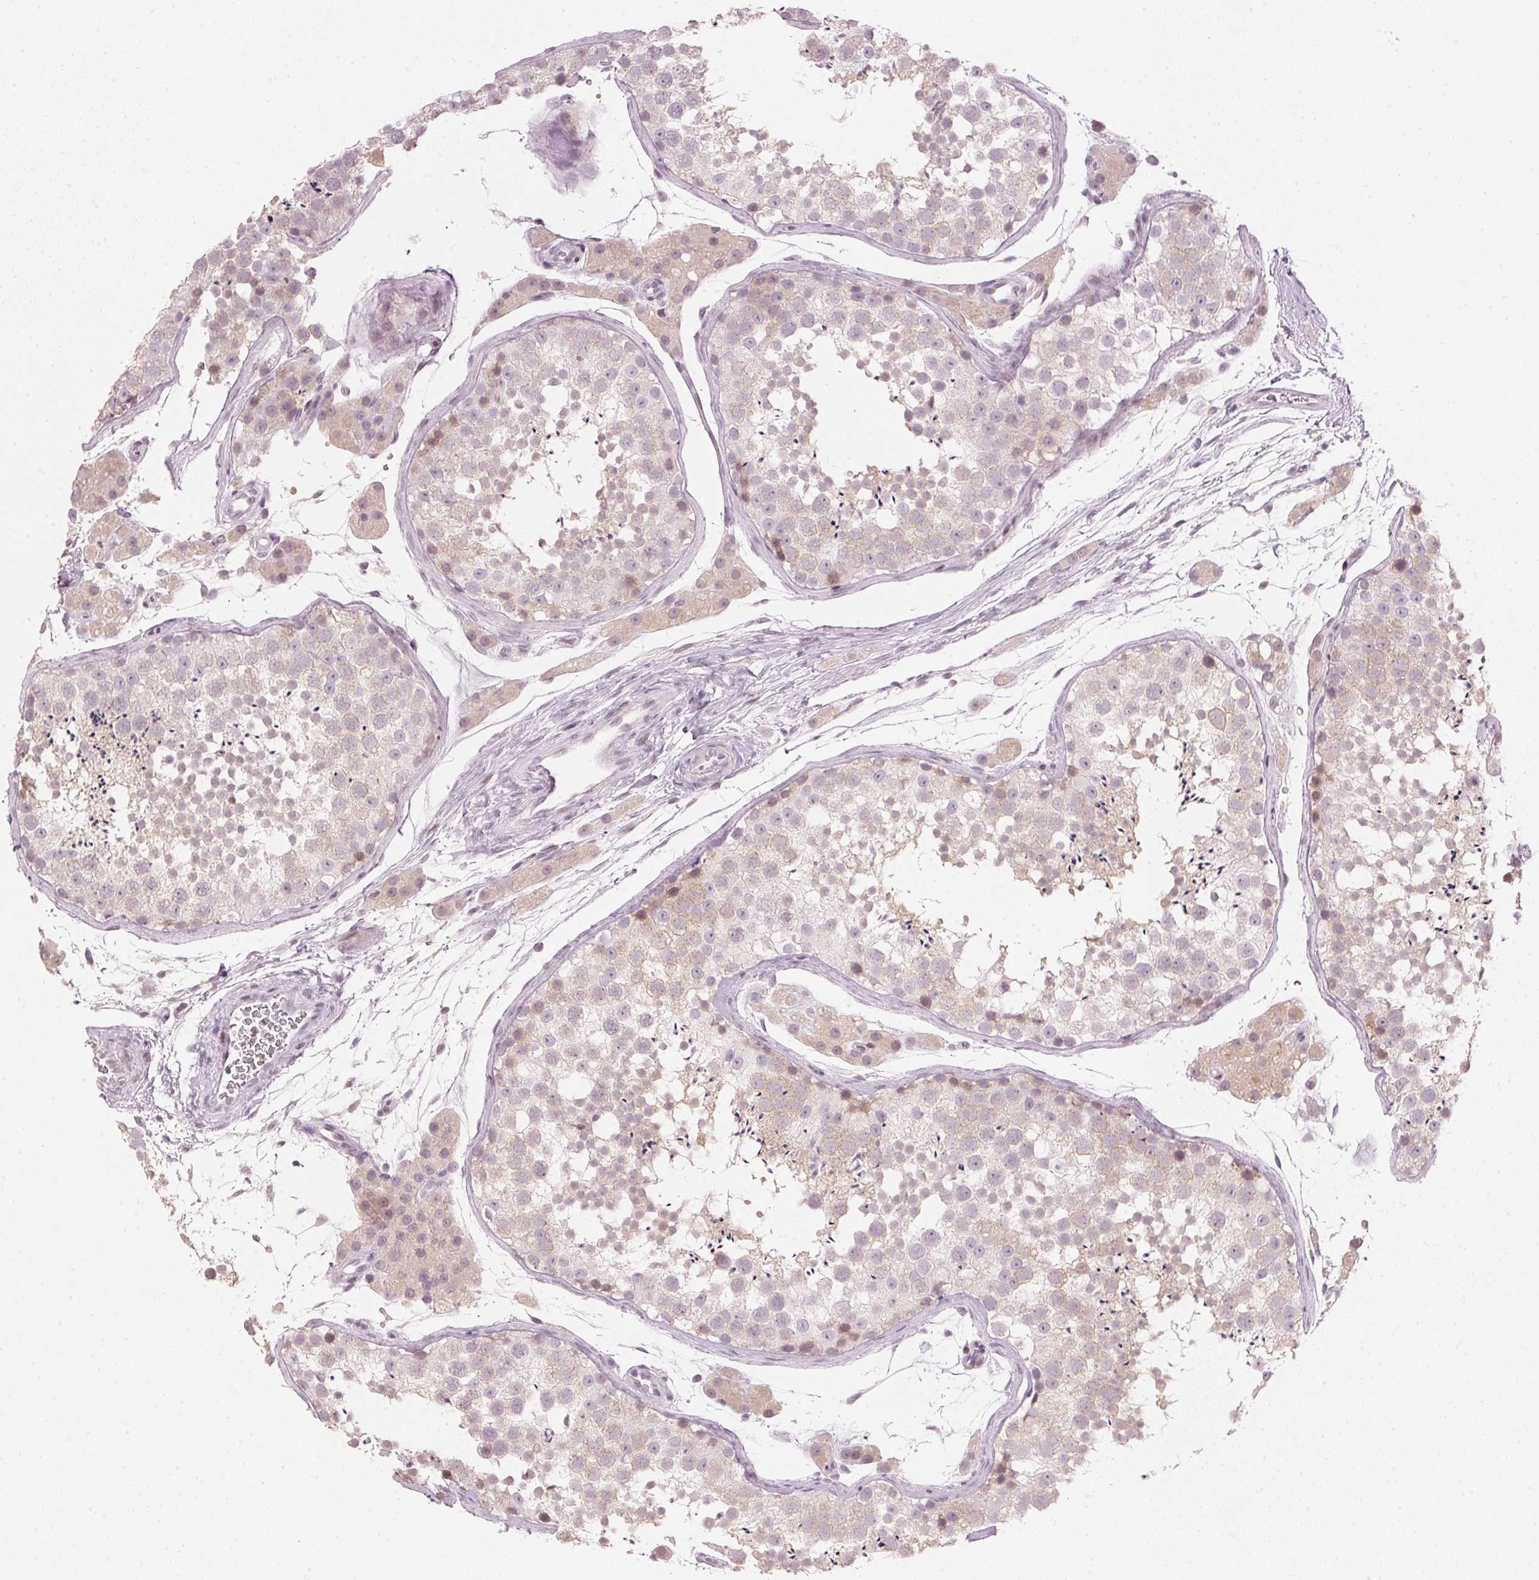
{"staining": {"intensity": "weak", "quantity": "25%-75%", "location": "cytoplasmic/membranous"}, "tissue": "testis", "cell_type": "Cells in seminiferous ducts", "image_type": "normal", "snomed": [{"axis": "morphology", "description": "Normal tissue, NOS"}, {"axis": "topography", "description": "Testis"}], "caption": "Immunohistochemical staining of benign human testis reveals low levels of weak cytoplasmic/membranous positivity in approximately 25%-75% of cells in seminiferous ducts. The staining was performed using DAB (3,3'-diaminobenzidine) to visualize the protein expression in brown, while the nuclei were stained in blue with hematoxylin (Magnification: 20x).", "gene": "SFRP4", "patient": {"sex": "male", "age": 41}}